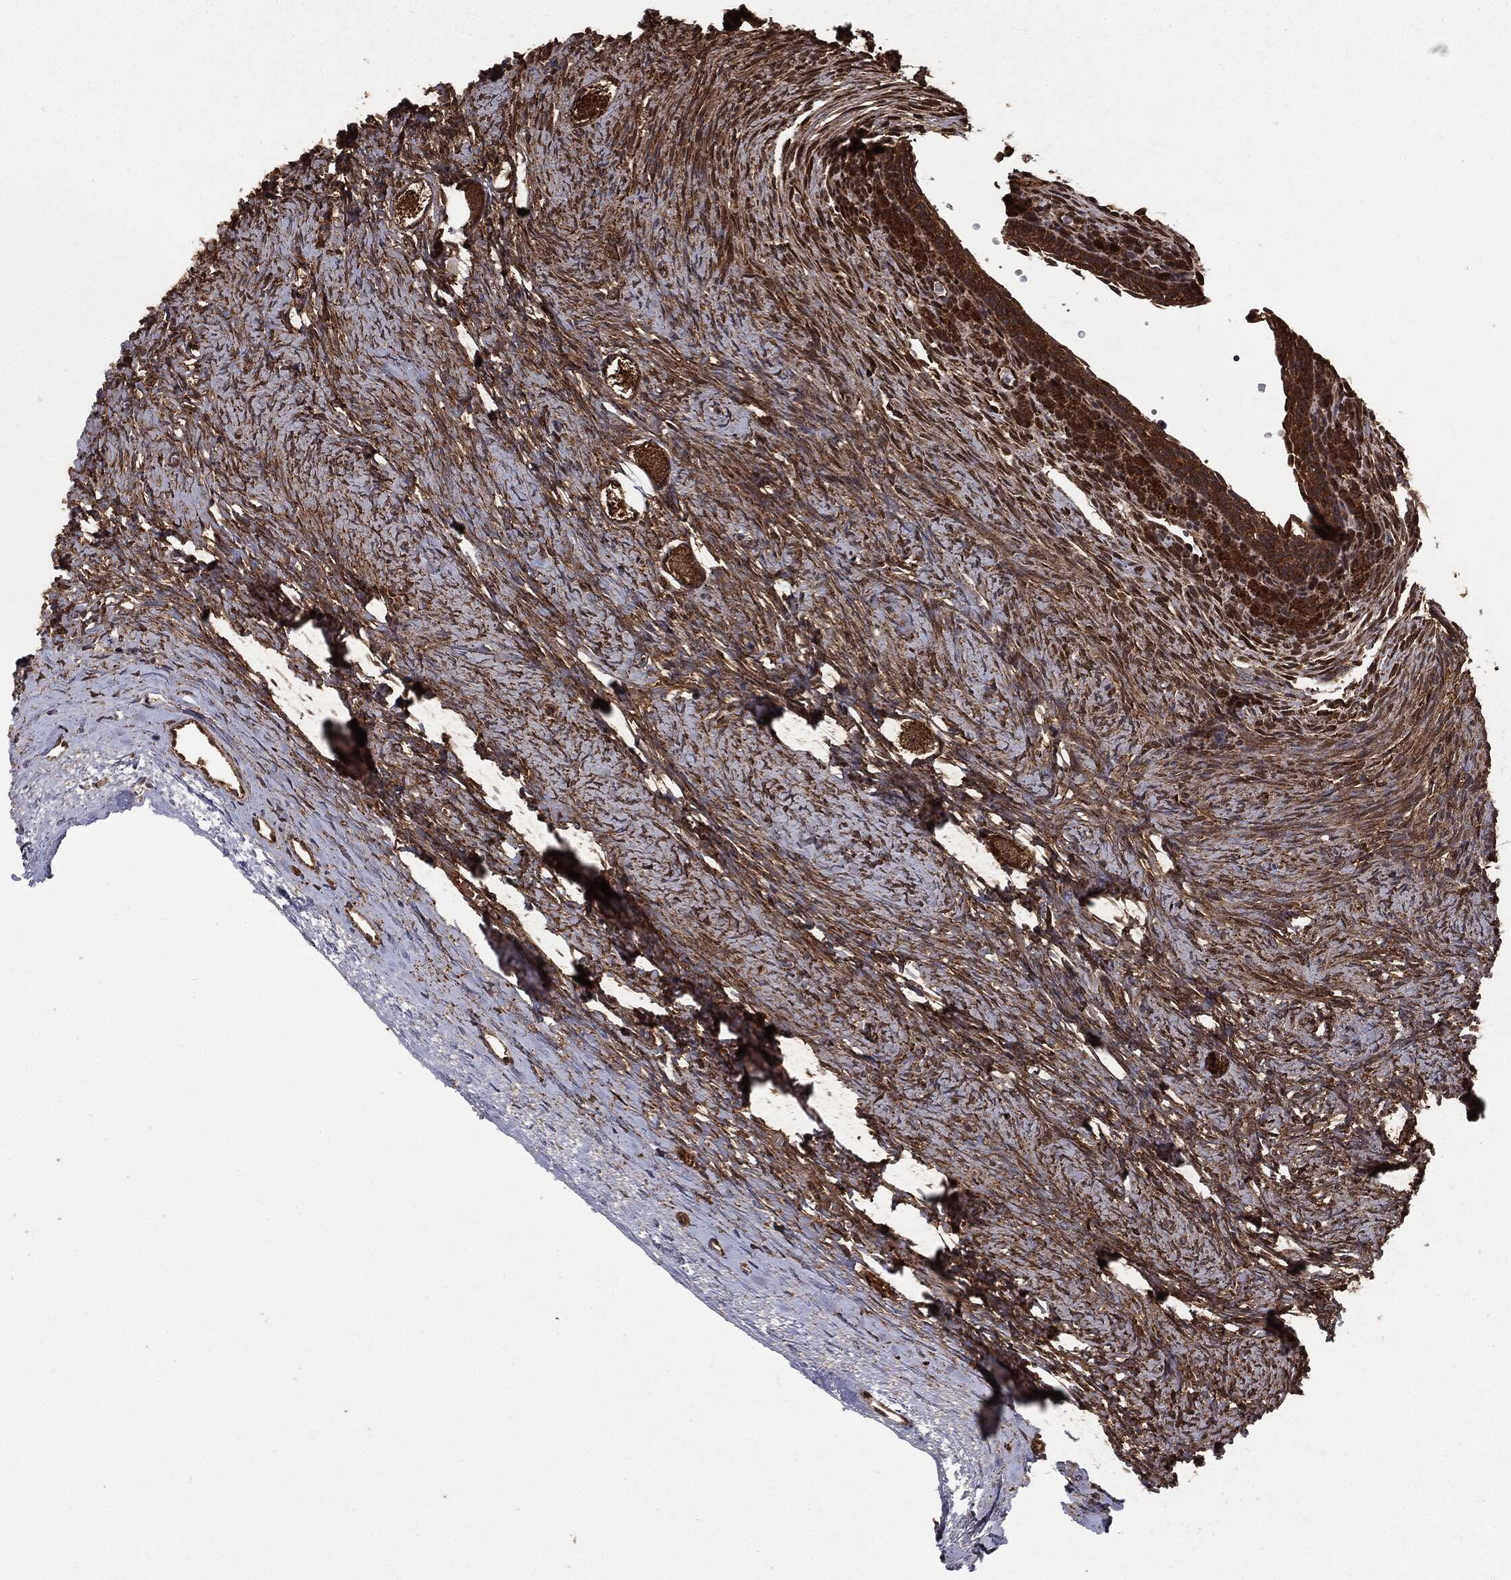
{"staining": {"intensity": "strong", "quantity": ">75%", "location": "cytoplasmic/membranous"}, "tissue": "ovary", "cell_type": "Follicle cells", "image_type": "normal", "snomed": [{"axis": "morphology", "description": "Normal tissue, NOS"}, {"axis": "topography", "description": "Ovary"}], "caption": "IHC of normal human ovary displays high levels of strong cytoplasmic/membranous positivity in about >75% of follicle cells.", "gene": "NME1", "patient": {"sex": "female", "age": 27}}